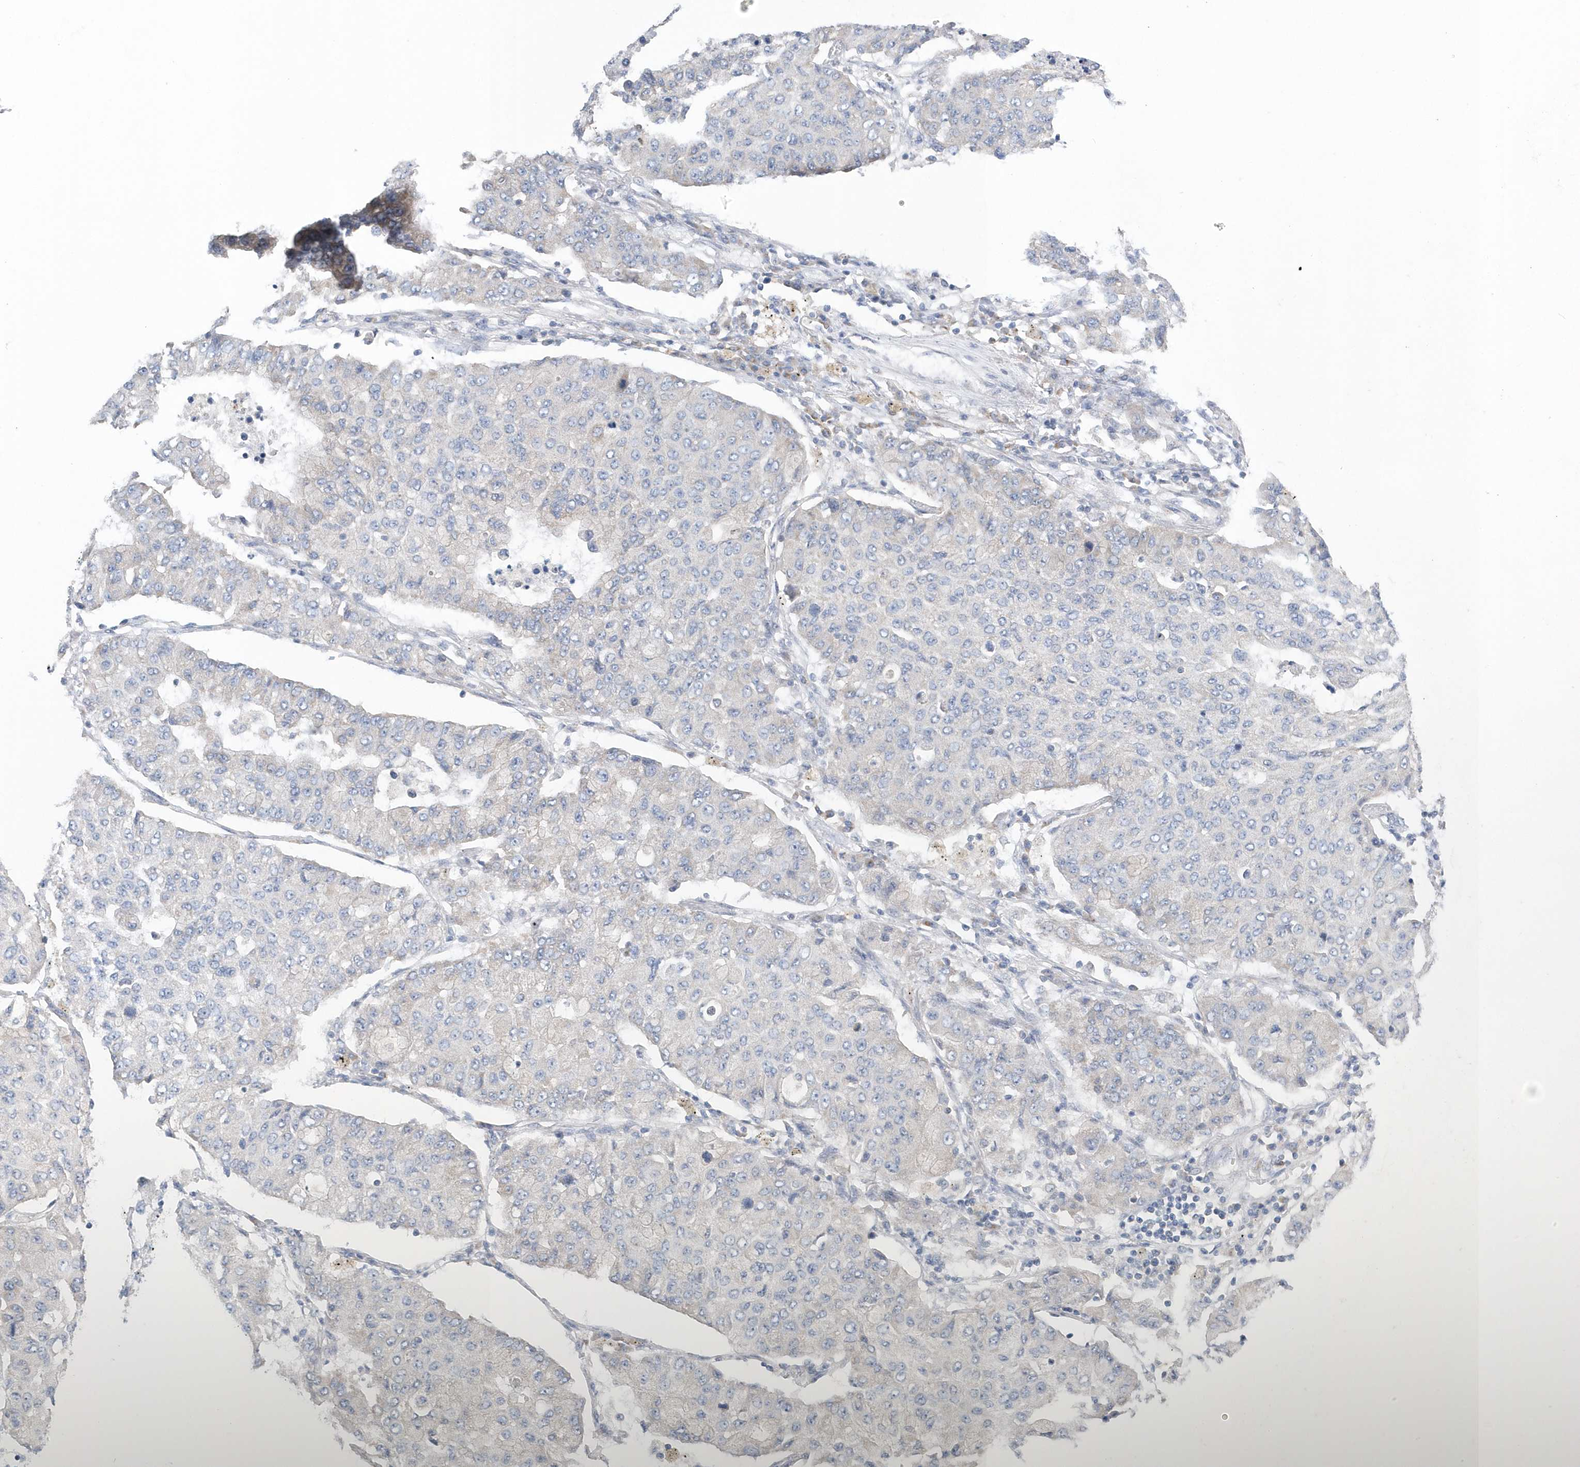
{"staining": {"intensity": "negative", "quantity": "none", "location": "none"}, "tissue": "lung cancer", "cell_type": "Tumor cells", "image_type": "cancer", "snomed": [{"axis": "morphology", "description": "Squamous cell carcinoma, NOS"}, {"axis": "topography", "description": "Lung"}], "caption": "Immunohistochemistry micrograph of neoplastic tissue: human squamous cell carcinoma (lung) stained with DAB shows no significant protein staining in tumor cells.", "gene": "SPATA5", "patient": {"sex": "male", "age": 74}}